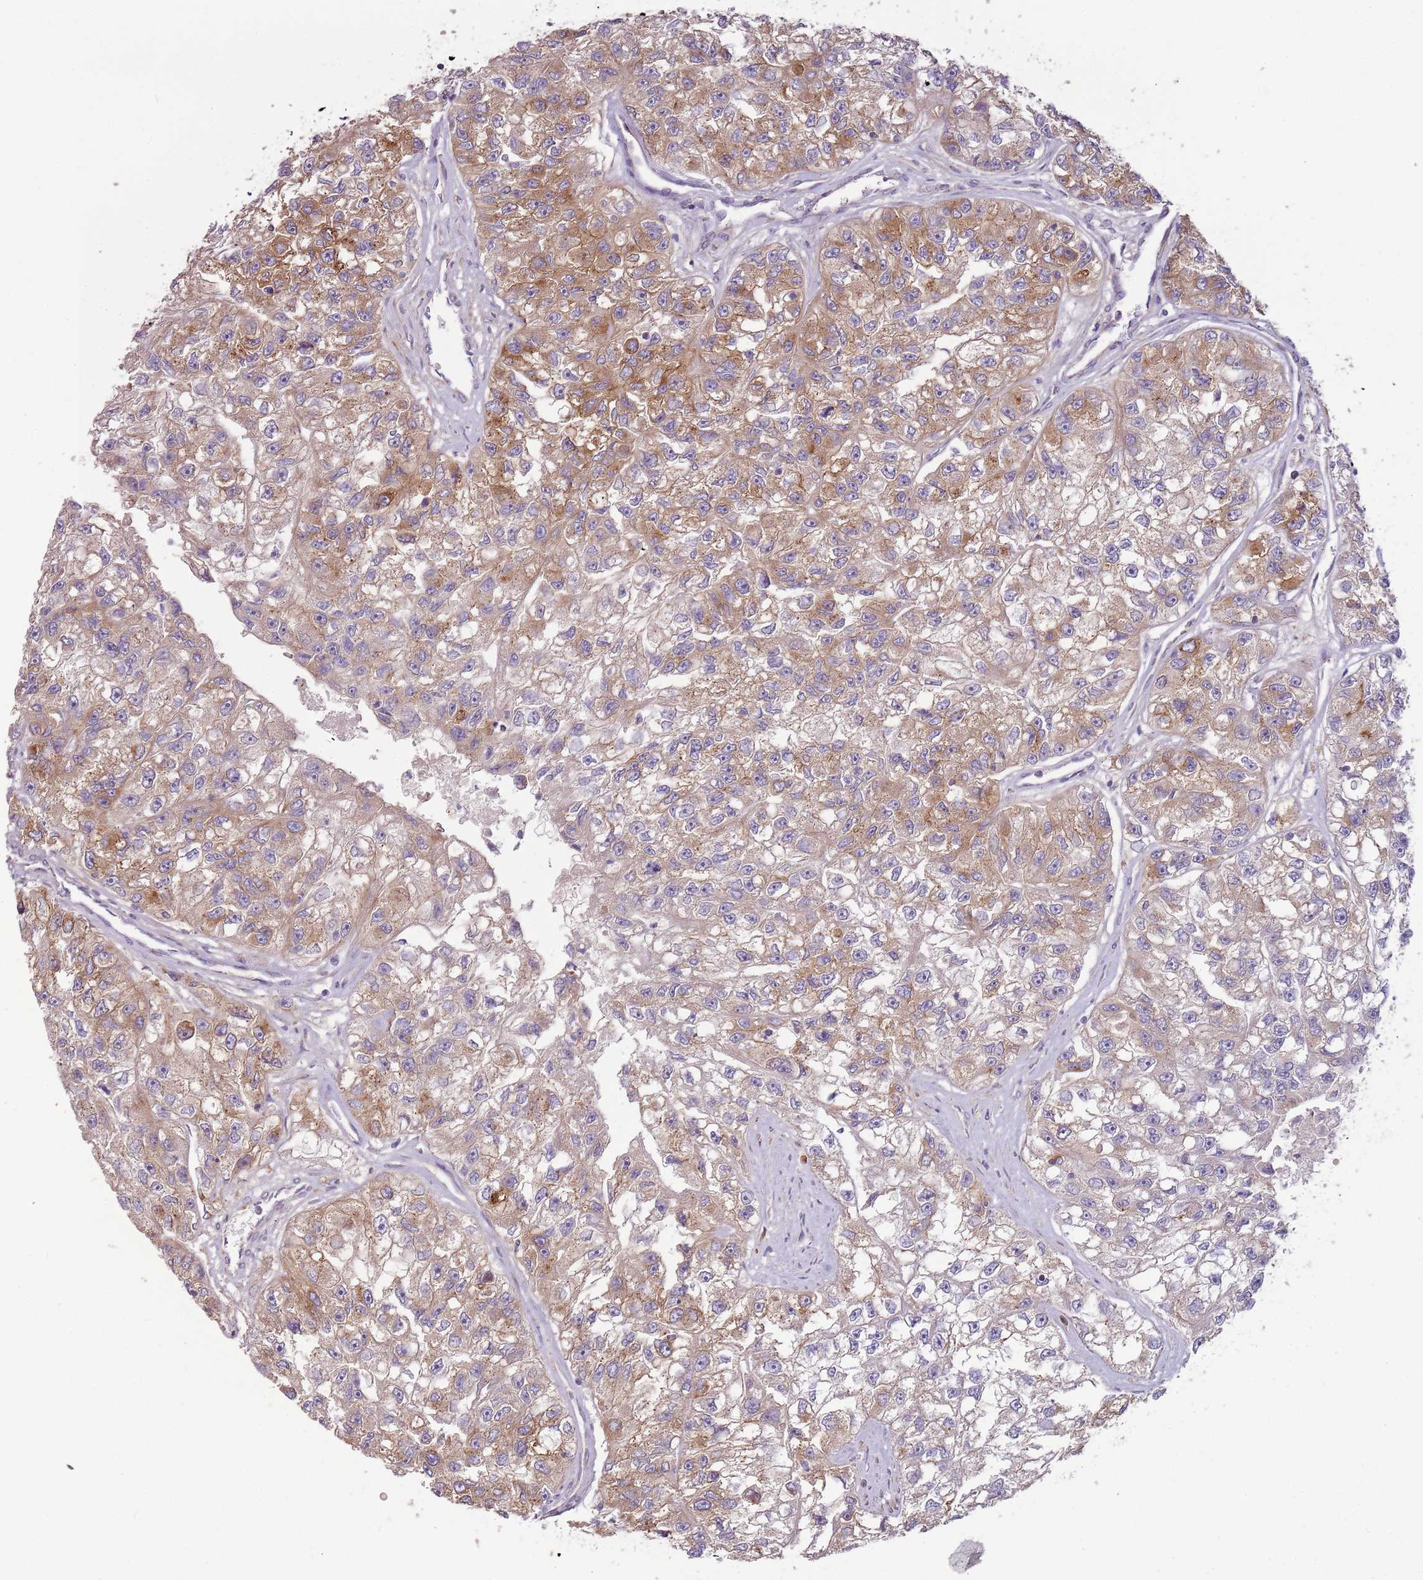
{"staining": {"intensity": "moderate", "quantity": ">75%", "location": "cytoplasmic/membranous"}, "tissue": "renal cancer", "cell_type": "Tumor cells", "image_type": "cancer", "snomed": [{"axis": "morphology", "description": "Adenocarcinoma, NOS"}, {"axis": "topography", "description": "Kidney"}], "caption": "A high-resolution micrograph shows immunohistochemistry (IHC) staining of adenocarcinoma (renal), which exhibits moderate cytoplasmic/membranous positivity in approximately >75% of tumor cells. The staining was performed using DAB (3,3'-diaminobenzidine), with brown indicating positive protein expression. Nuclei are stained blue with hematoxylin.", "gene": "RNF128", "patient": {"sex": "male", "age": 63}}